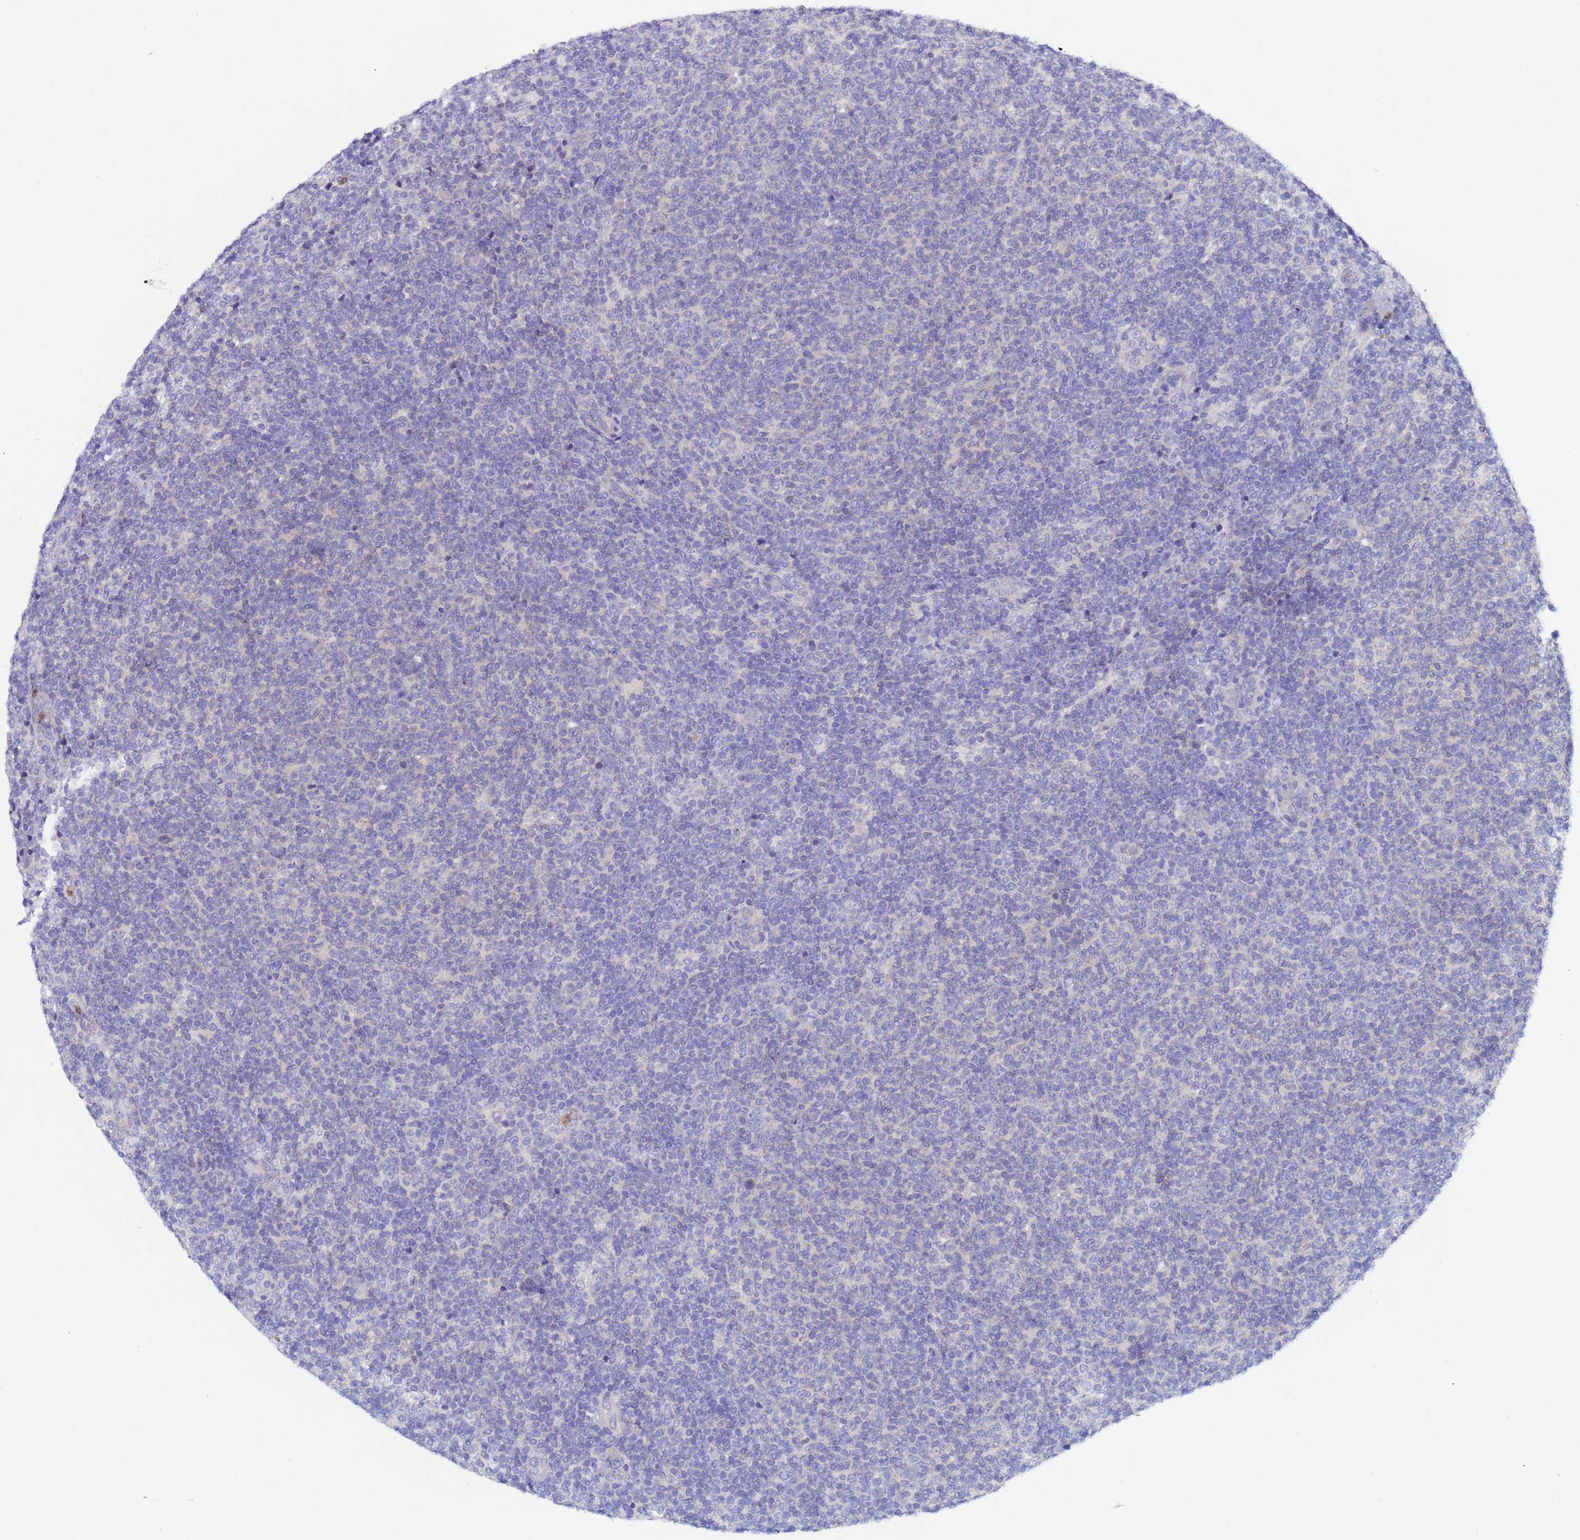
{"staining": {"intensity": "negative", "quantity": "none", "location": "none"}, "tissue": "lymphoma", "cell_type": "Tumor cells", "image_type": "cancer", "snomed": [{"axis": "morphology", "description": "Malignant lymphoma, non-Hodgkin's type, Low grade"}, {"axis": "topography", "description": "Lymph node"}], "caption": "Immunohistochemical staining of malignant lymphoma, non-Hodgkin's type (low-grade) exhibits no significant staining in tumor cells.", "gene": "TTLL11", "patient": {"sex": "male", "age": 66}}